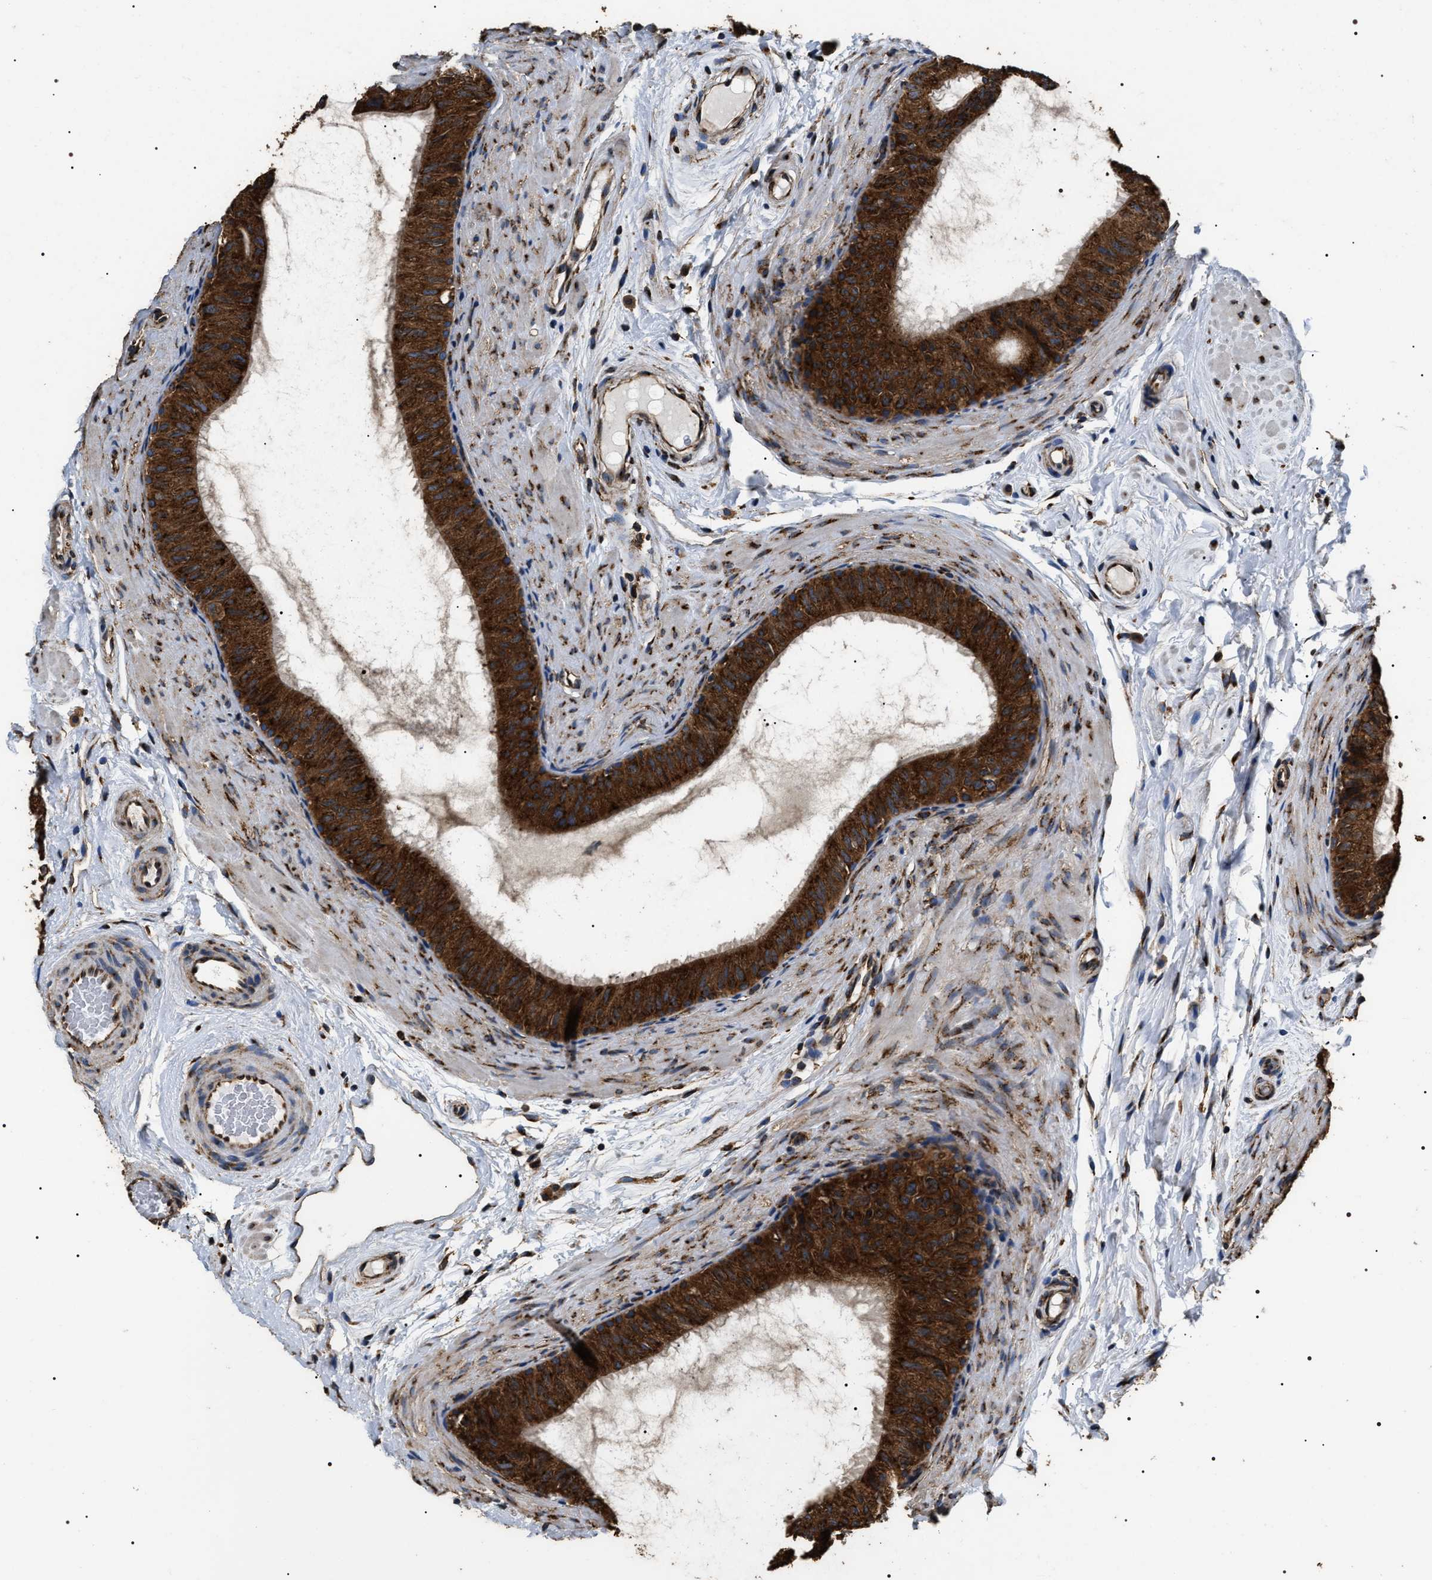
{"staining": {"intensity": "strong", "quantity": ">75%", "location": "cytoplasmic/membranous"}, "tissue": "epididymis", "cell_type": "Glandular cells", "image_type": "normal", "snomed": [{"axis": "morphology", "description": "Normal tissue, NOS"}, {"axis": "topography", "description": "Epididymis"}], "caption": "Protein expression by immunohistochemistry exhibits strong cytoplasmic/membranous positivity in about >75% of glandular cells in unremarkable epididymis. (DAB (3,3'-diaminobenzidine) IHC, brown staining for protein, blue staining for nuclei).", "gene": "KTN1", "patient": {"sex": "male", "age": 34}}